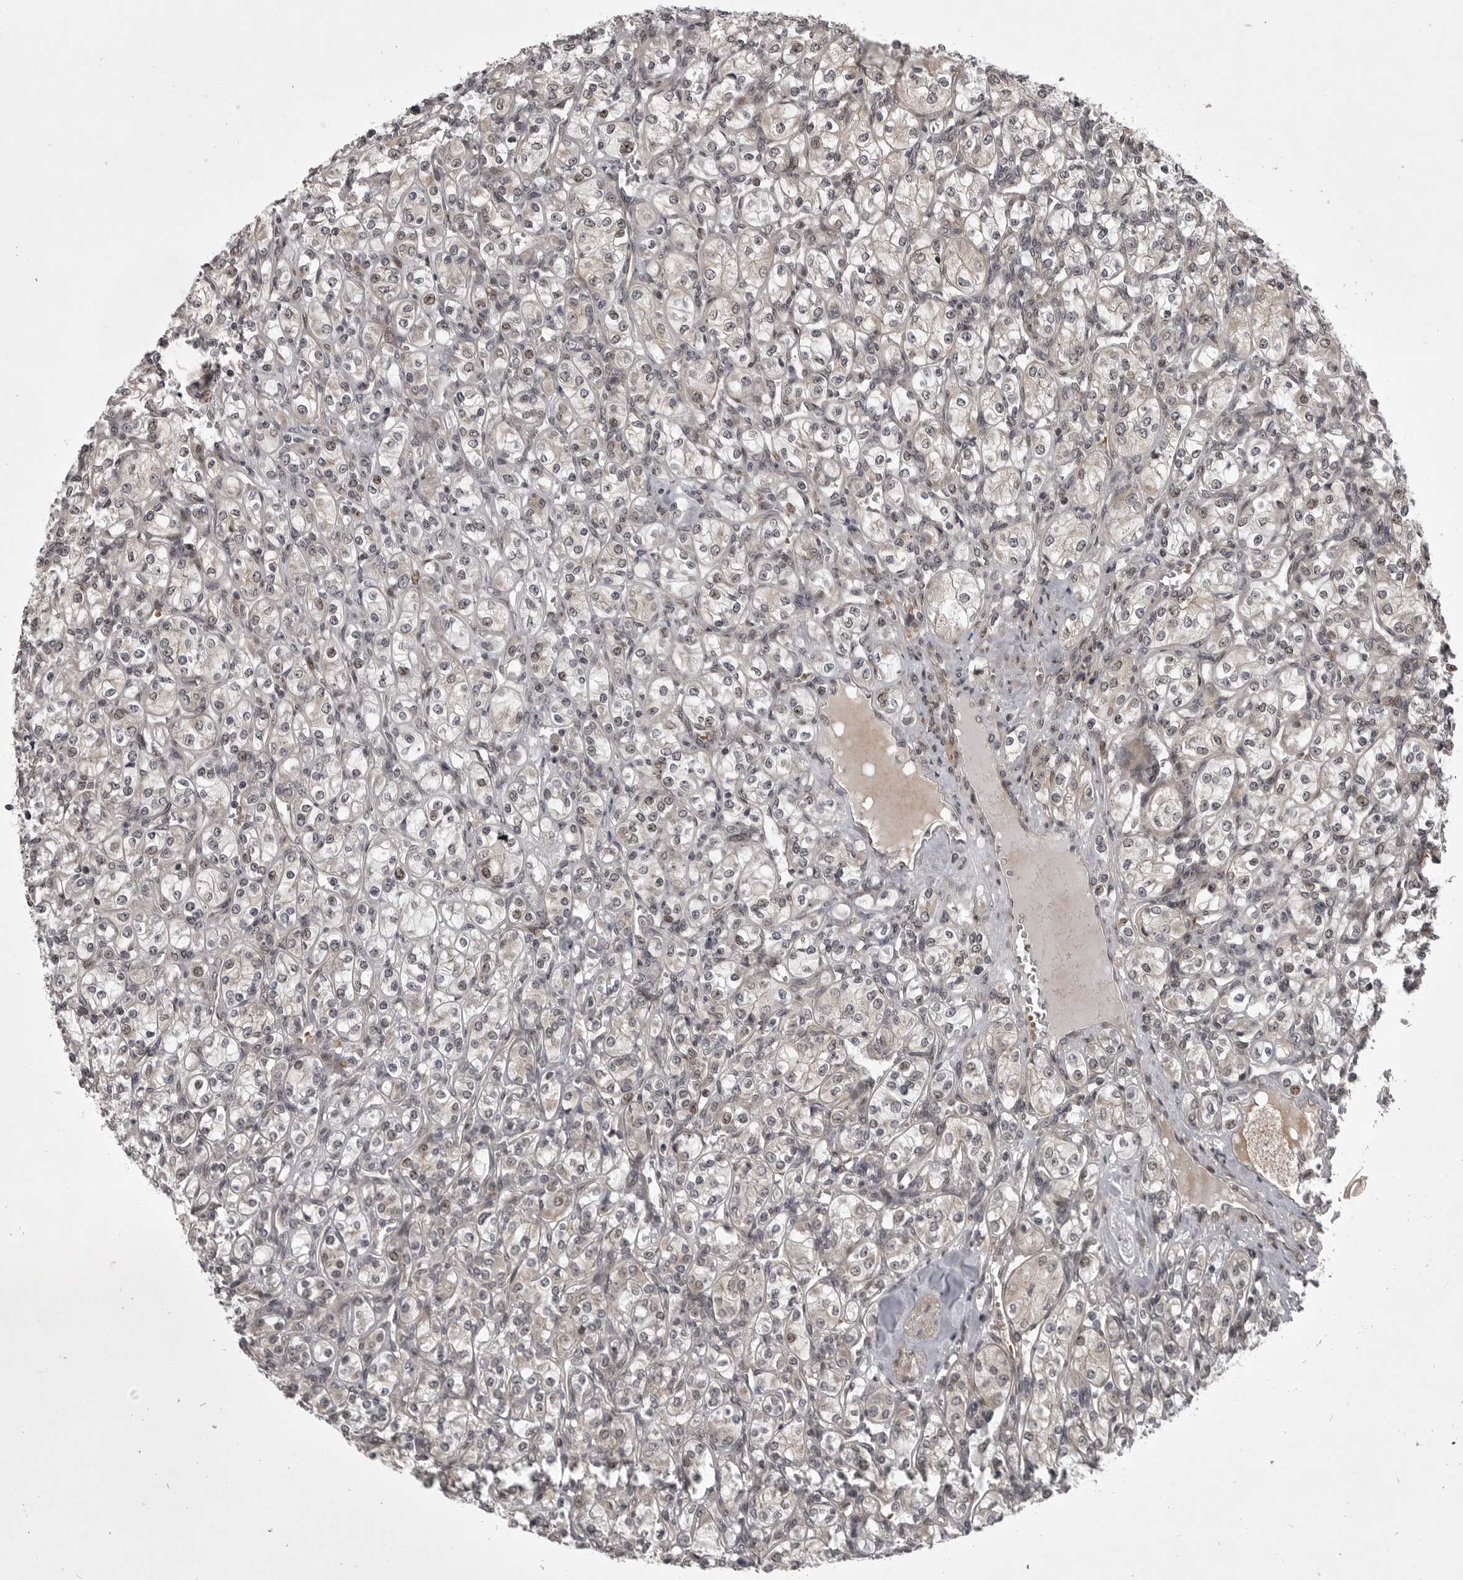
{"staining": {"intensity": "weak", "quantity": "<25%", "location": "nuclear"}, "tissue": "renal cancer", "cell_type": "Tumor cells", "image_type": "cancer", "snomed": [{"axis": "morphology", "description": "Adenocarcinoma, NOS"}, {"axis": "topography", "description": "Kidney"}], "caption": "An immunohistochemistry (IHC) histopathology image of adenocarcinoma (renal) is shown. There is no staining in tumor cells of adenocarcinoma (renal). (Stains: DAB immunohistochemistry with hematoxylin counter stain, Microscopy: brightfield microscopy at high magnification).", "gene": "SNX16", "patient": {"sex": "male", "age": 77}}